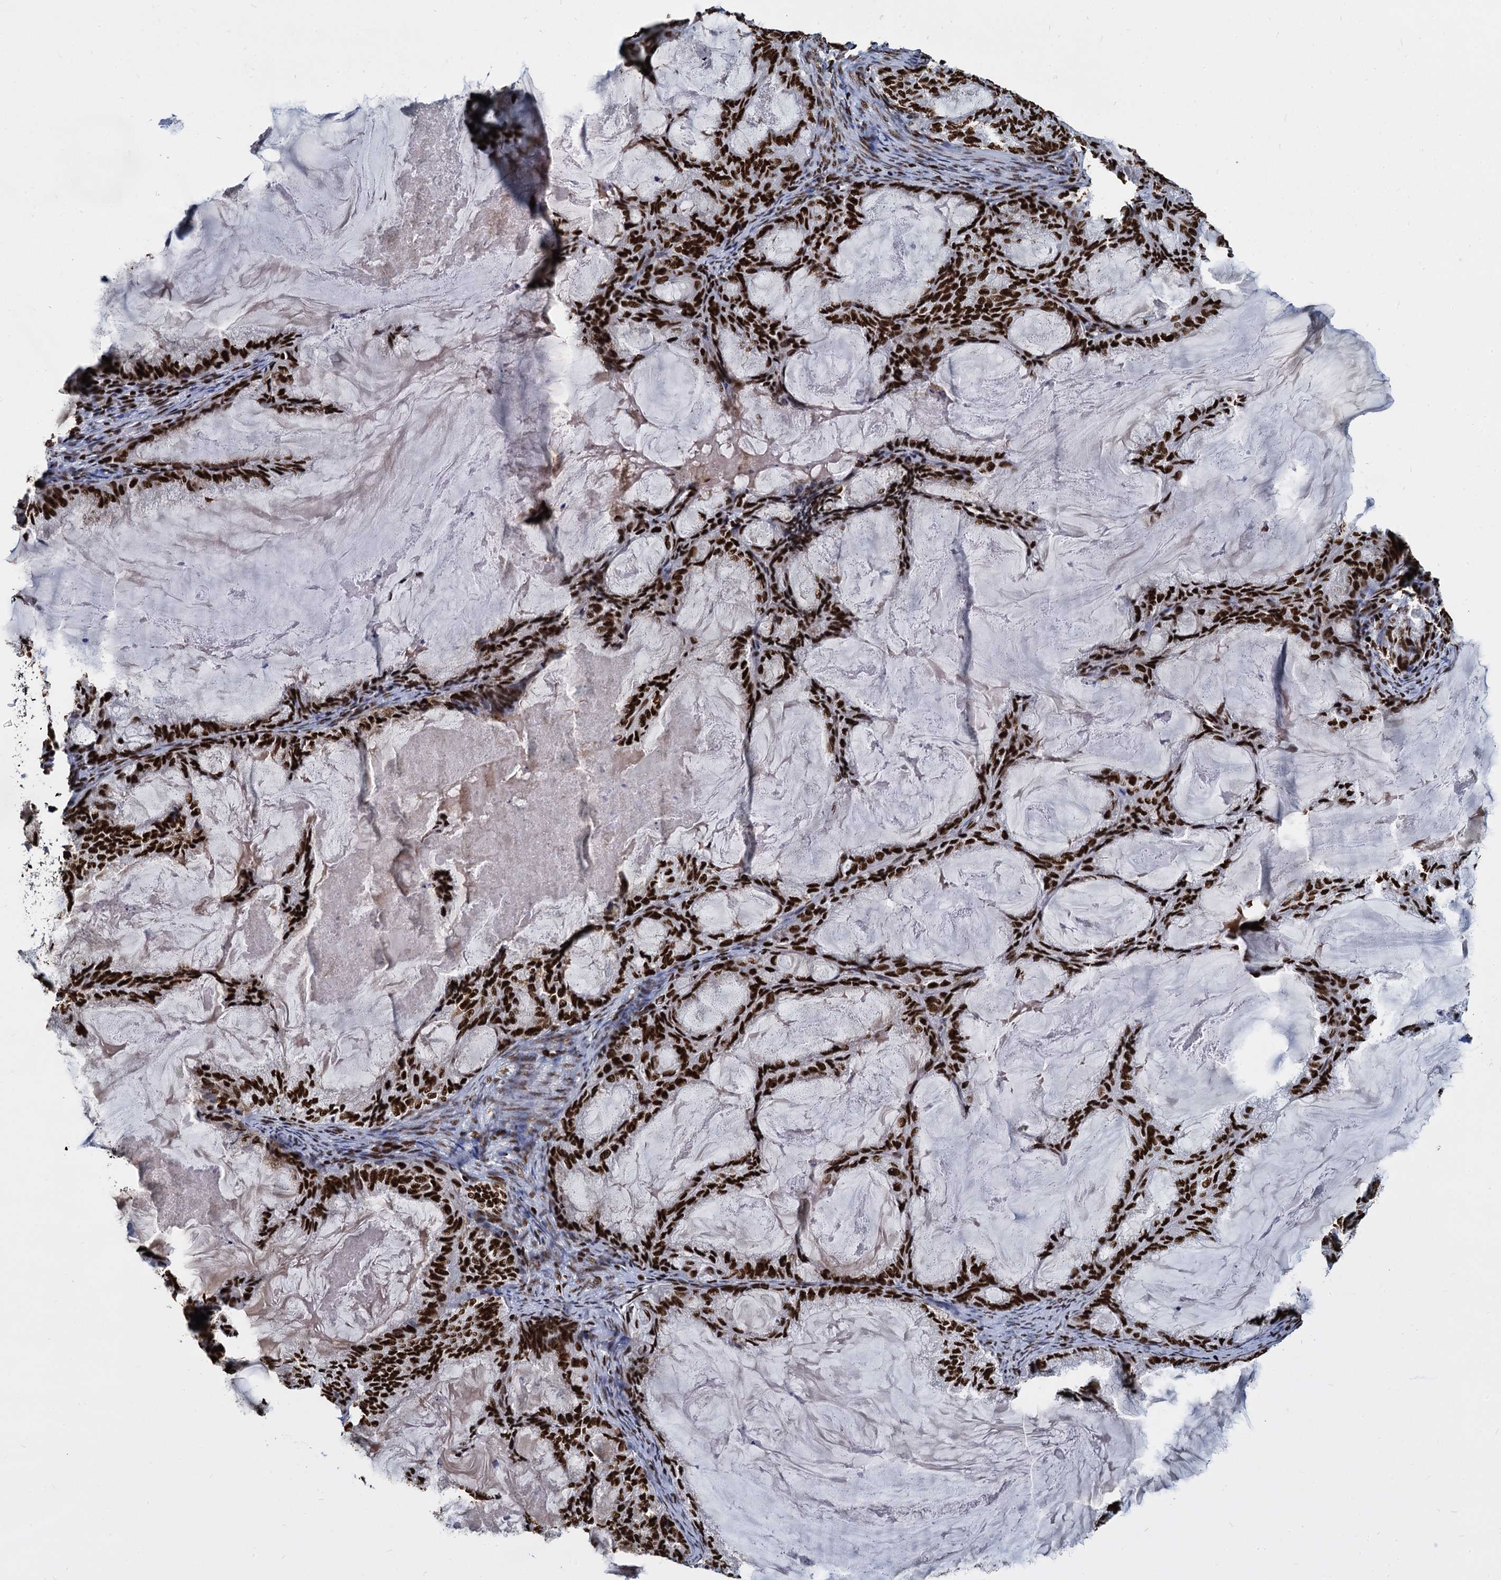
{"staining": {"intensity": "strong", "quantity": ">75%", "location": "nuclear"}, "tissue": "endometrial cancer", "cell_type": "Tumor cells", "image_type": "cancer", "snomed": [{"axis": "morphology", "description": "Adenocarcinoma, NOS"}, {"axis": "topography", "description": "Endometrium"}], "caption": "DAB immunohistochemical staining of adenocarcinoma (endometrial) exhibits strong nuclear protein staining in about >75% of tumor cells. (Stains: DAB (3,3'-diaminobenzidine) in brown, nuclei in blue, Microscopy: brightfield microscopy at high magnification).", "gene": "DCPS", "patient": {"sex": "female", "age": 86}}